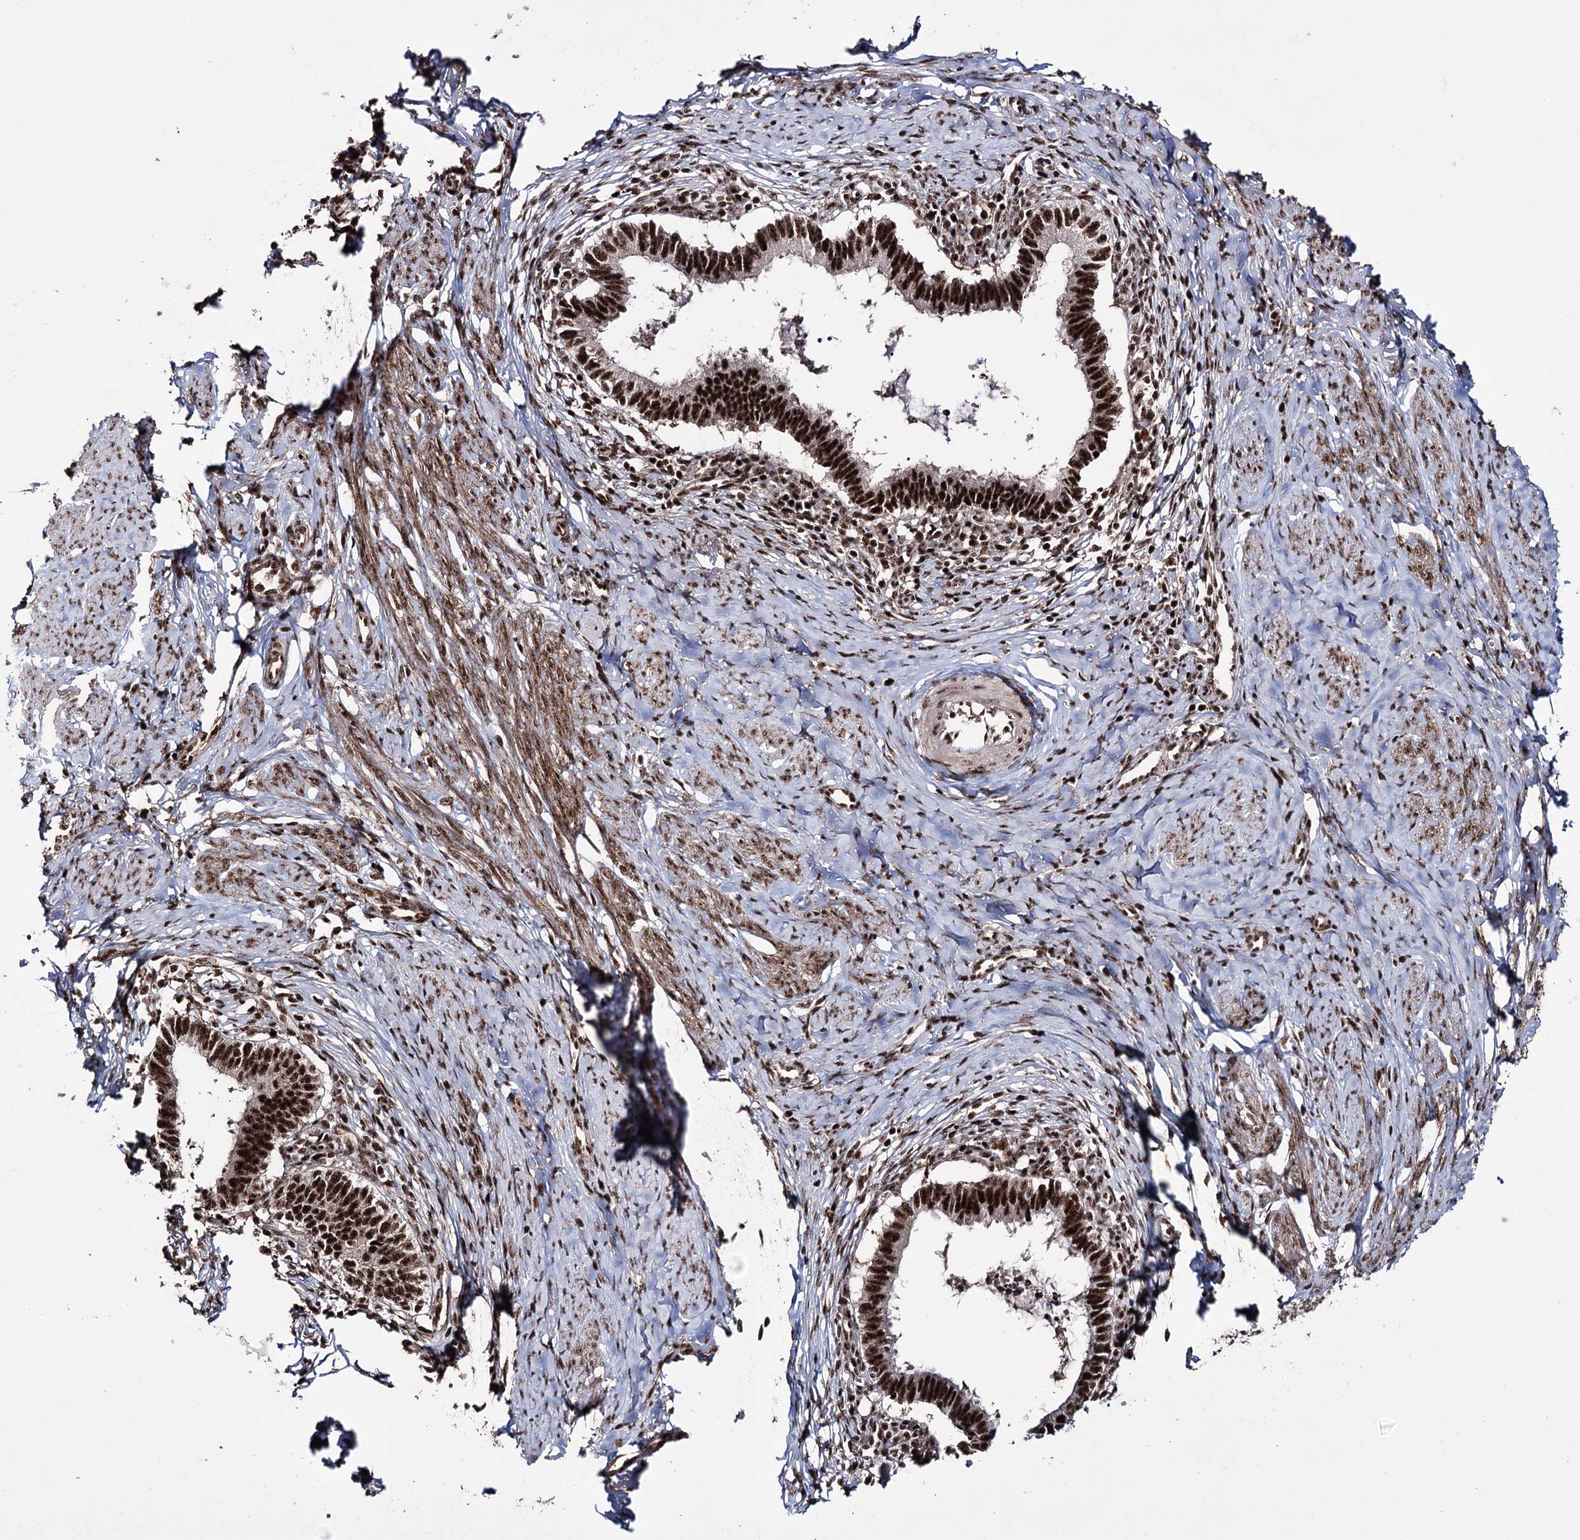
{"staining": {"intensity": "strong", "quantity": ">75%", "location": "nuclear"}, "tissue": "cervical cancer", "cell_type": "Tumor cells", "image_type": "cancer", "snomed": [{"axis": "morphology", "description": "Adenocarcinoma, NOS"}, {"axis": "topography", "description": "Cervix"}], "caption": "This photomicrograph shows immunohistochemistry staining of human cervical adenocarcinoma, with high strong nuclear positivity in about >75% of tumor cells.", "gene": "PRPF40A", "patient": {"sex": "female", "age": 36}}